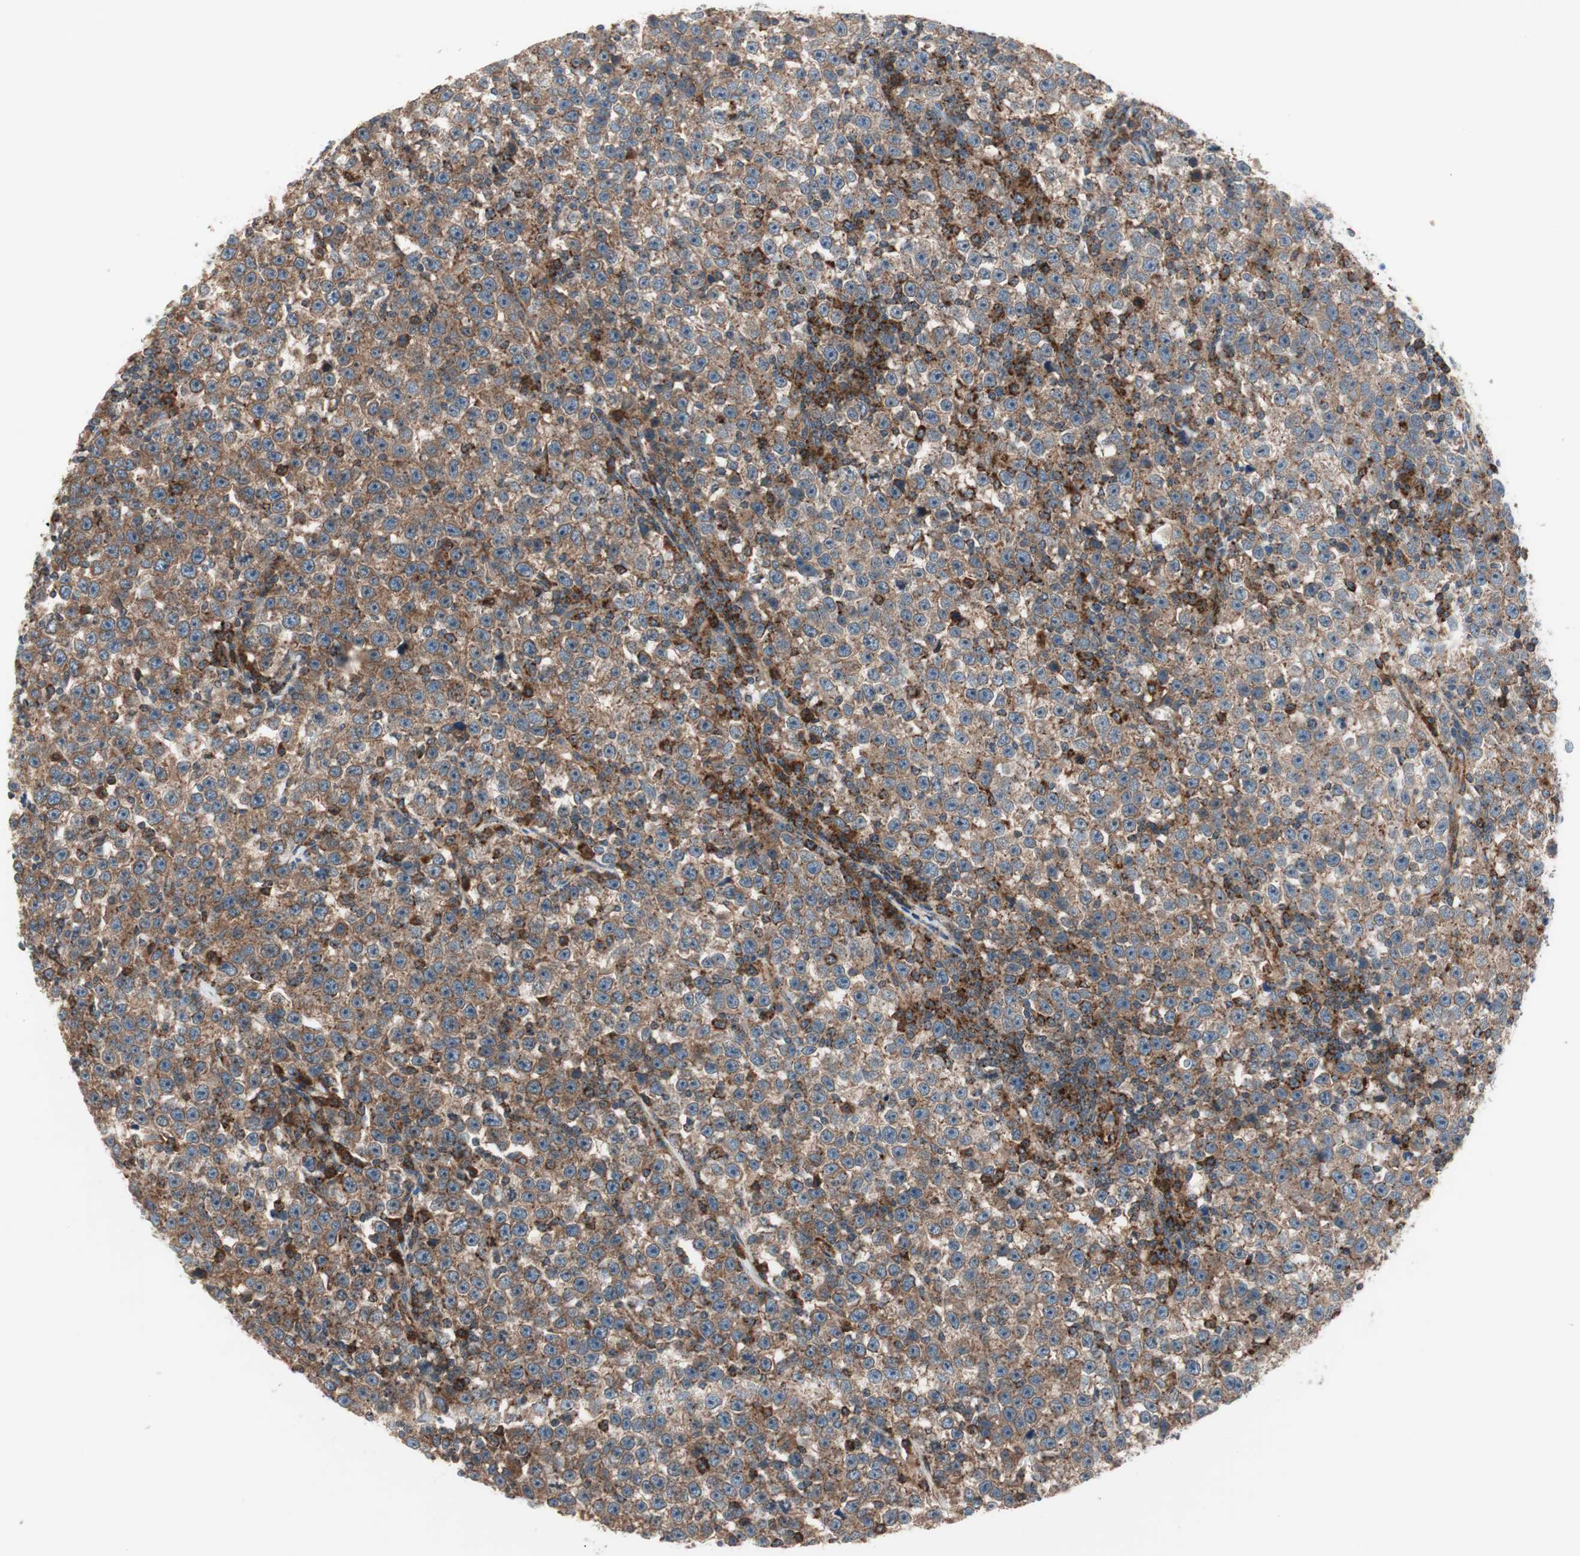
{"staining": {"intensity": "strong", "quantity": ">75%", "location": "cytoplasmic/membranous"}, "tissue": "testis cancer", "cell_type": "Tumor cells", "image_type": "cancer", "snomed": [{"axis": "morphology", "description": "Seminoma, NOS"}, {"axis": "topography", "description": "Testis"}], "caption": "Testis seminoma stained with a brown dye displays strong cytoplasmic/membranous positive expression in about >75% of tumor cells.", "gene": "CCL14", "patient": {"sex": "male", "age": 43}}